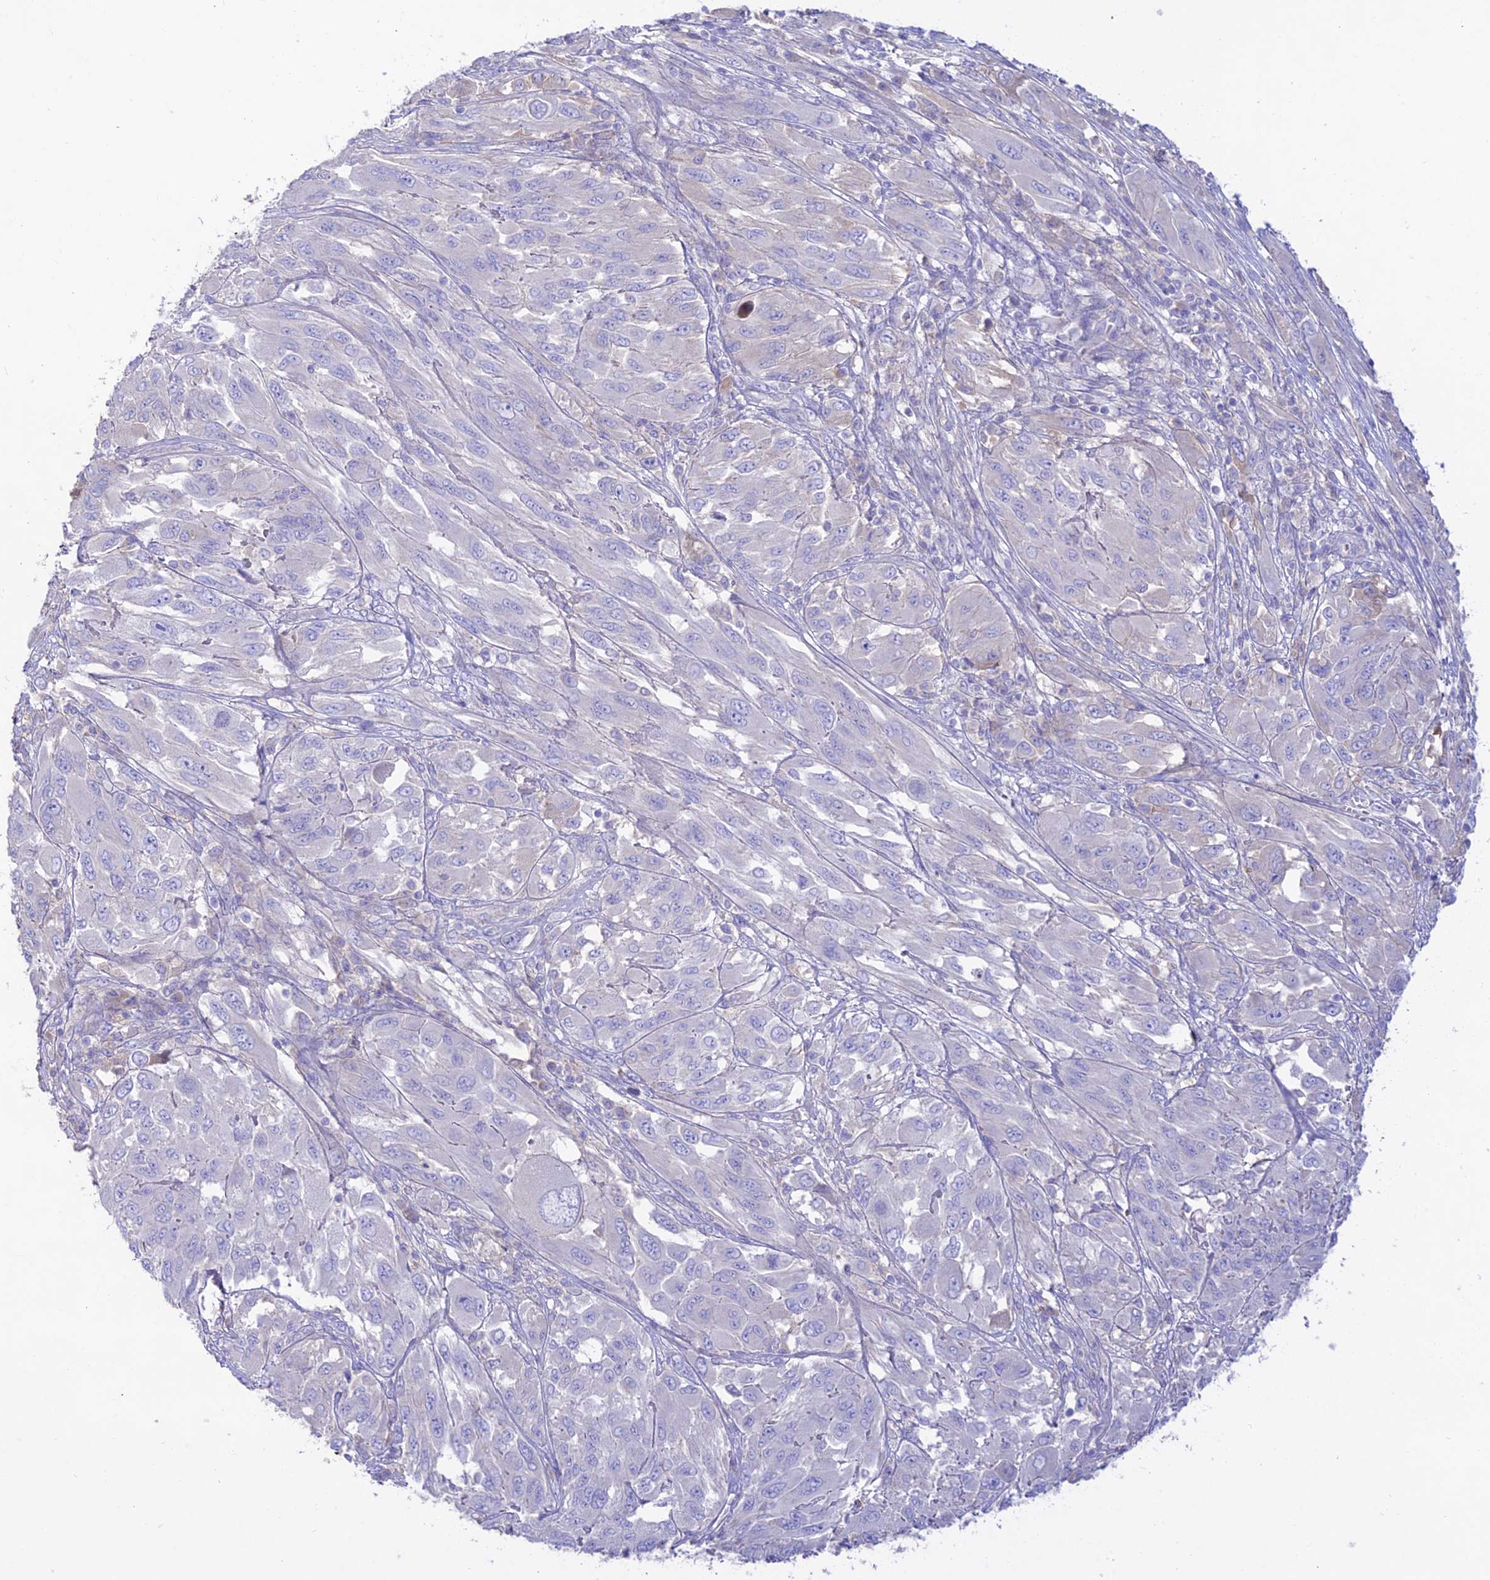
{"staining": {"intensity": "negative", "quantity": "none", "location": "none"}, "tissue": "melanoma", "cell_type": "Tumor cells", "image_type": "cancer", "snomed": [{"axis": "morphology", "description": "Malignant melanoma, NOS"}, {"axis": "topography", "description": "Skin"}], "caption": "An image of human malignant melanoma is negative for staining in tumor cells. (Brightfield microscopy of DAB immunohistochemistry (IHC) at high magnification).", "gene": "NLRP9", "patient": {"sex": "female", "age": 91}}